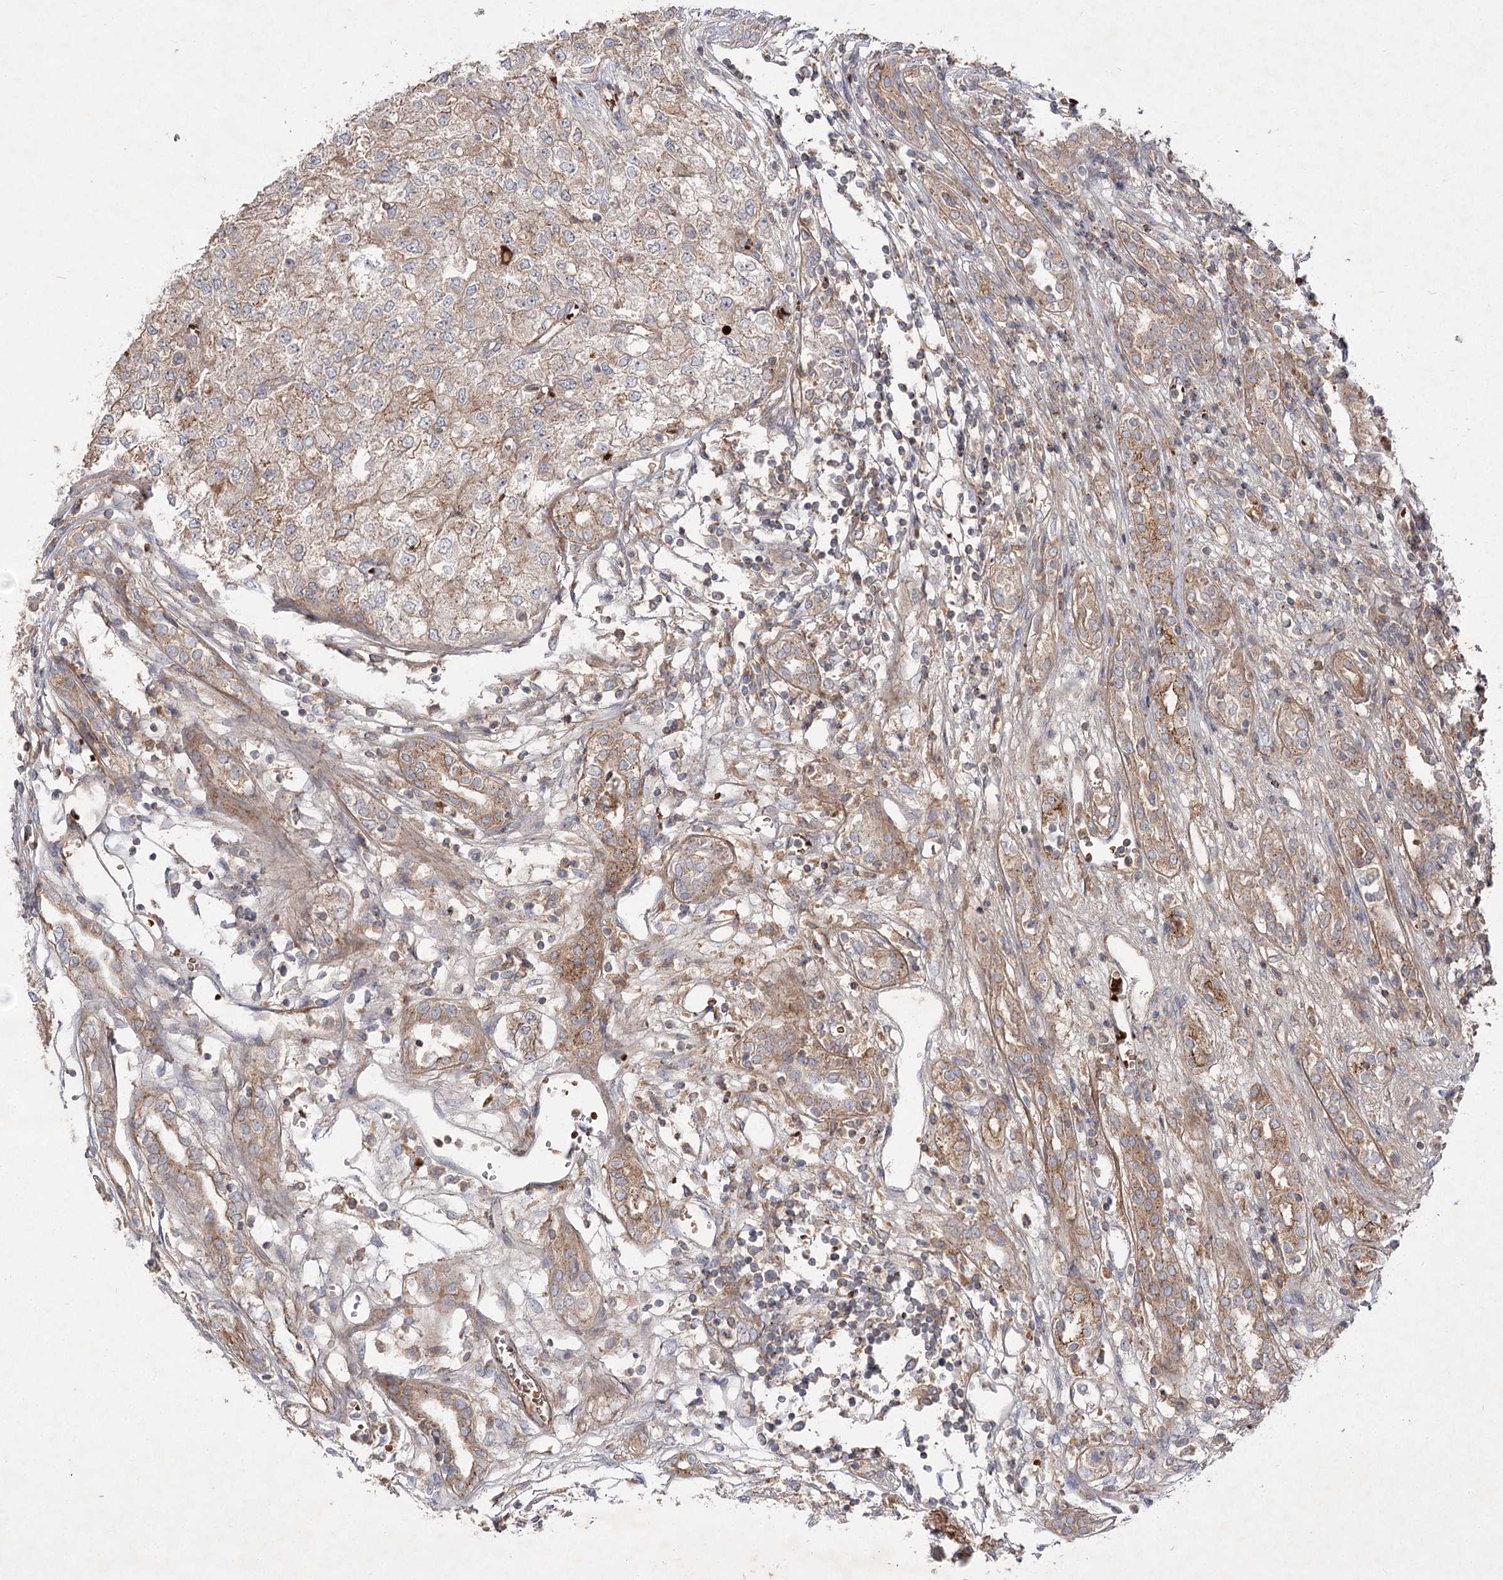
{"staining": {"intensity": "moderate", "quantity": ">75%", "location": "cytoplasmic/membranous"}, "tissue": "renal cancer", "cell_type": "Tumor cells", "image_type": "cancer", "snomed": [{"axis": "morphology", "description": "Adenocarcinoma, NOS"}, {"axis": "topography", "description": "Kidney"}], "caption": "Renal cancer stained with IHC shows moderate cytoplasmic/membranous staining in approximately >75% of tumor cells. Using DAB (brown) and hematoxylin (blue) stains, captured at high magnification using brightfield microscopy.", "gene": "KIAA0825", "patient": {"sex": "female", "age": 54}}